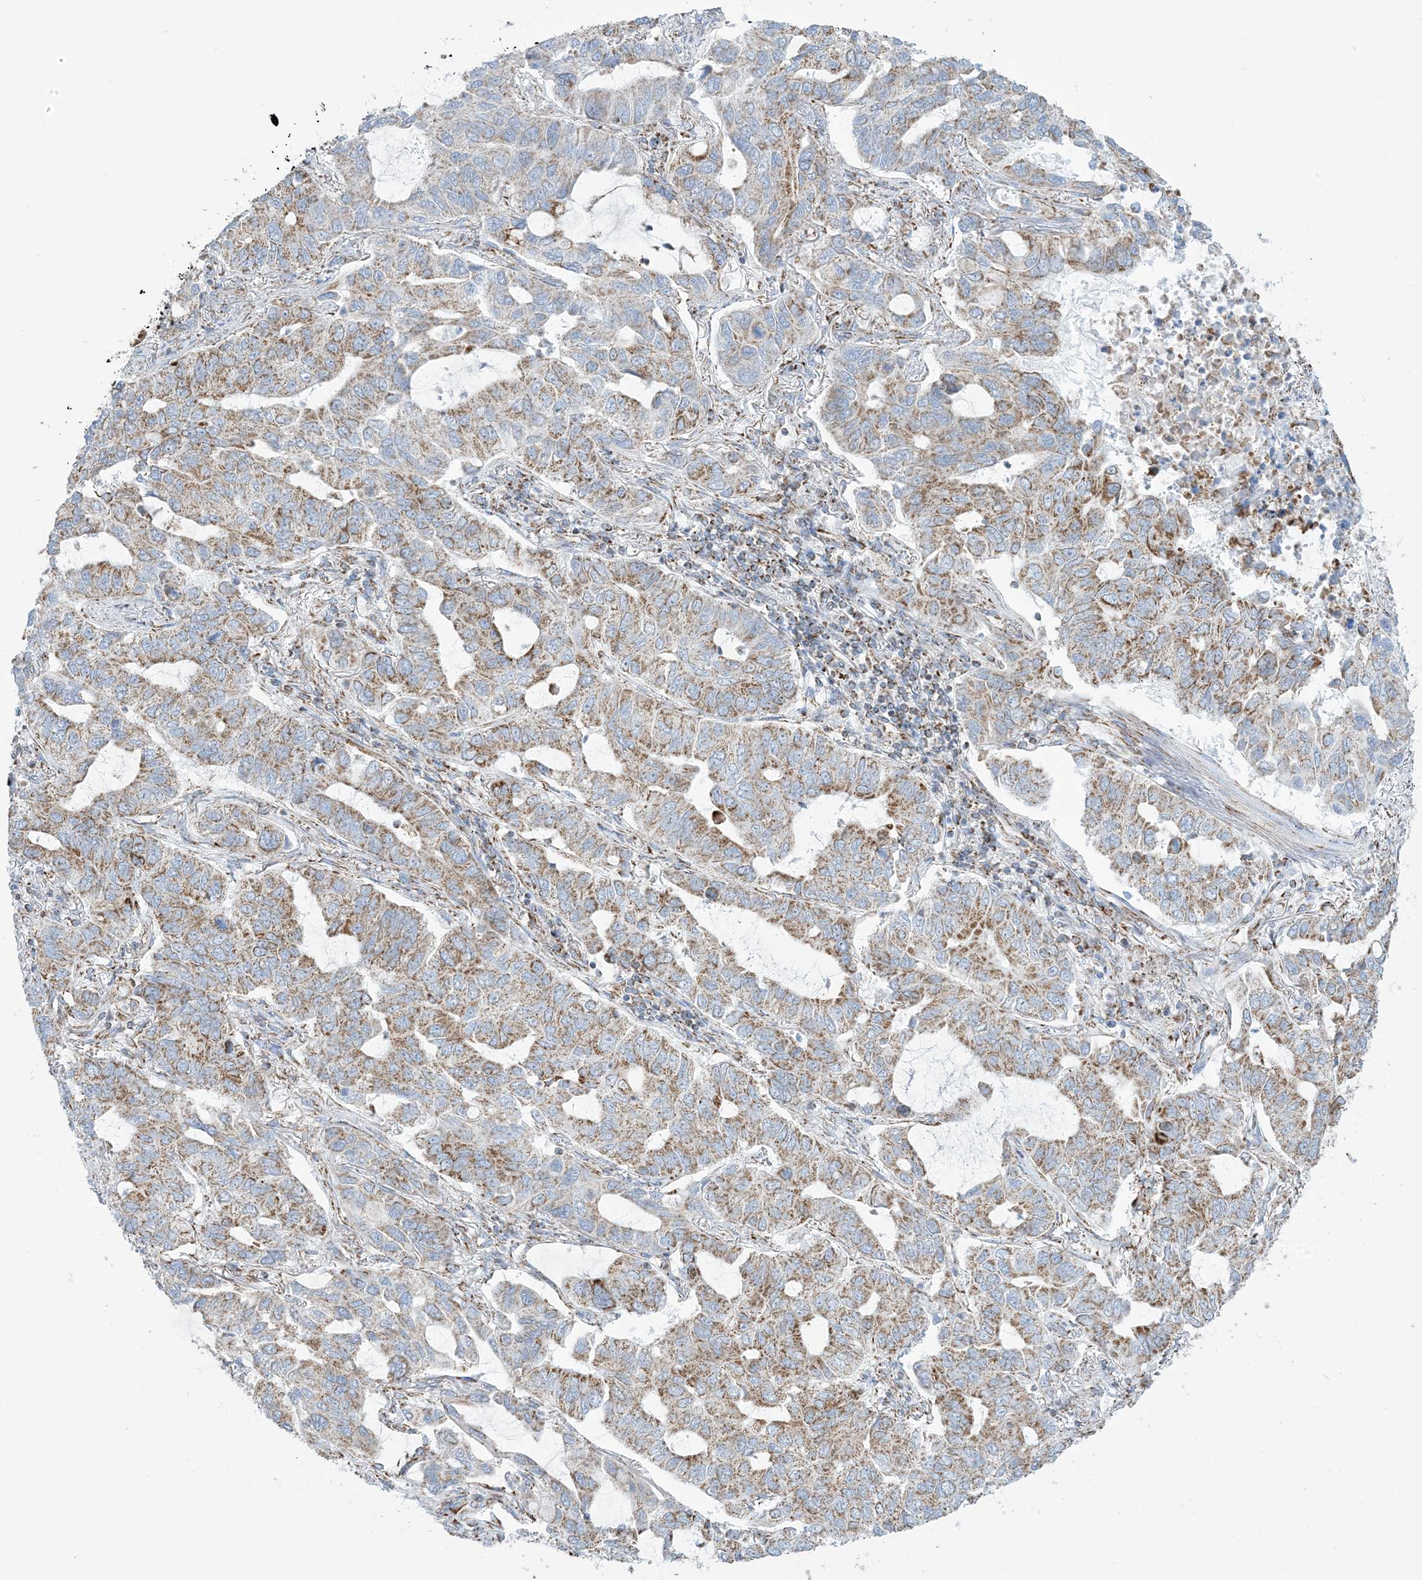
{"staining": {"intensity": "moderate", "quantity": ">75%", "location": "cytoplasmic/membranous"}, "tissue": "lung cancer", "cell_type": "Tumor cells", "image_type": "cancer", "snomed": [{"axis": "morphology", "description": "Adenocarcinoma, NOS"}, {"axis": "topography", "description": "Lung"}], "caption": "Approximately >75% of tumor cells in human lung cancer (adenocarcinoma) display moderate cytoplasmic/membranous protein staining as visualized by brown immunohistochemical staining.", "gene": "SAMM50", "patient": {"sex": "male", "age": 64}}